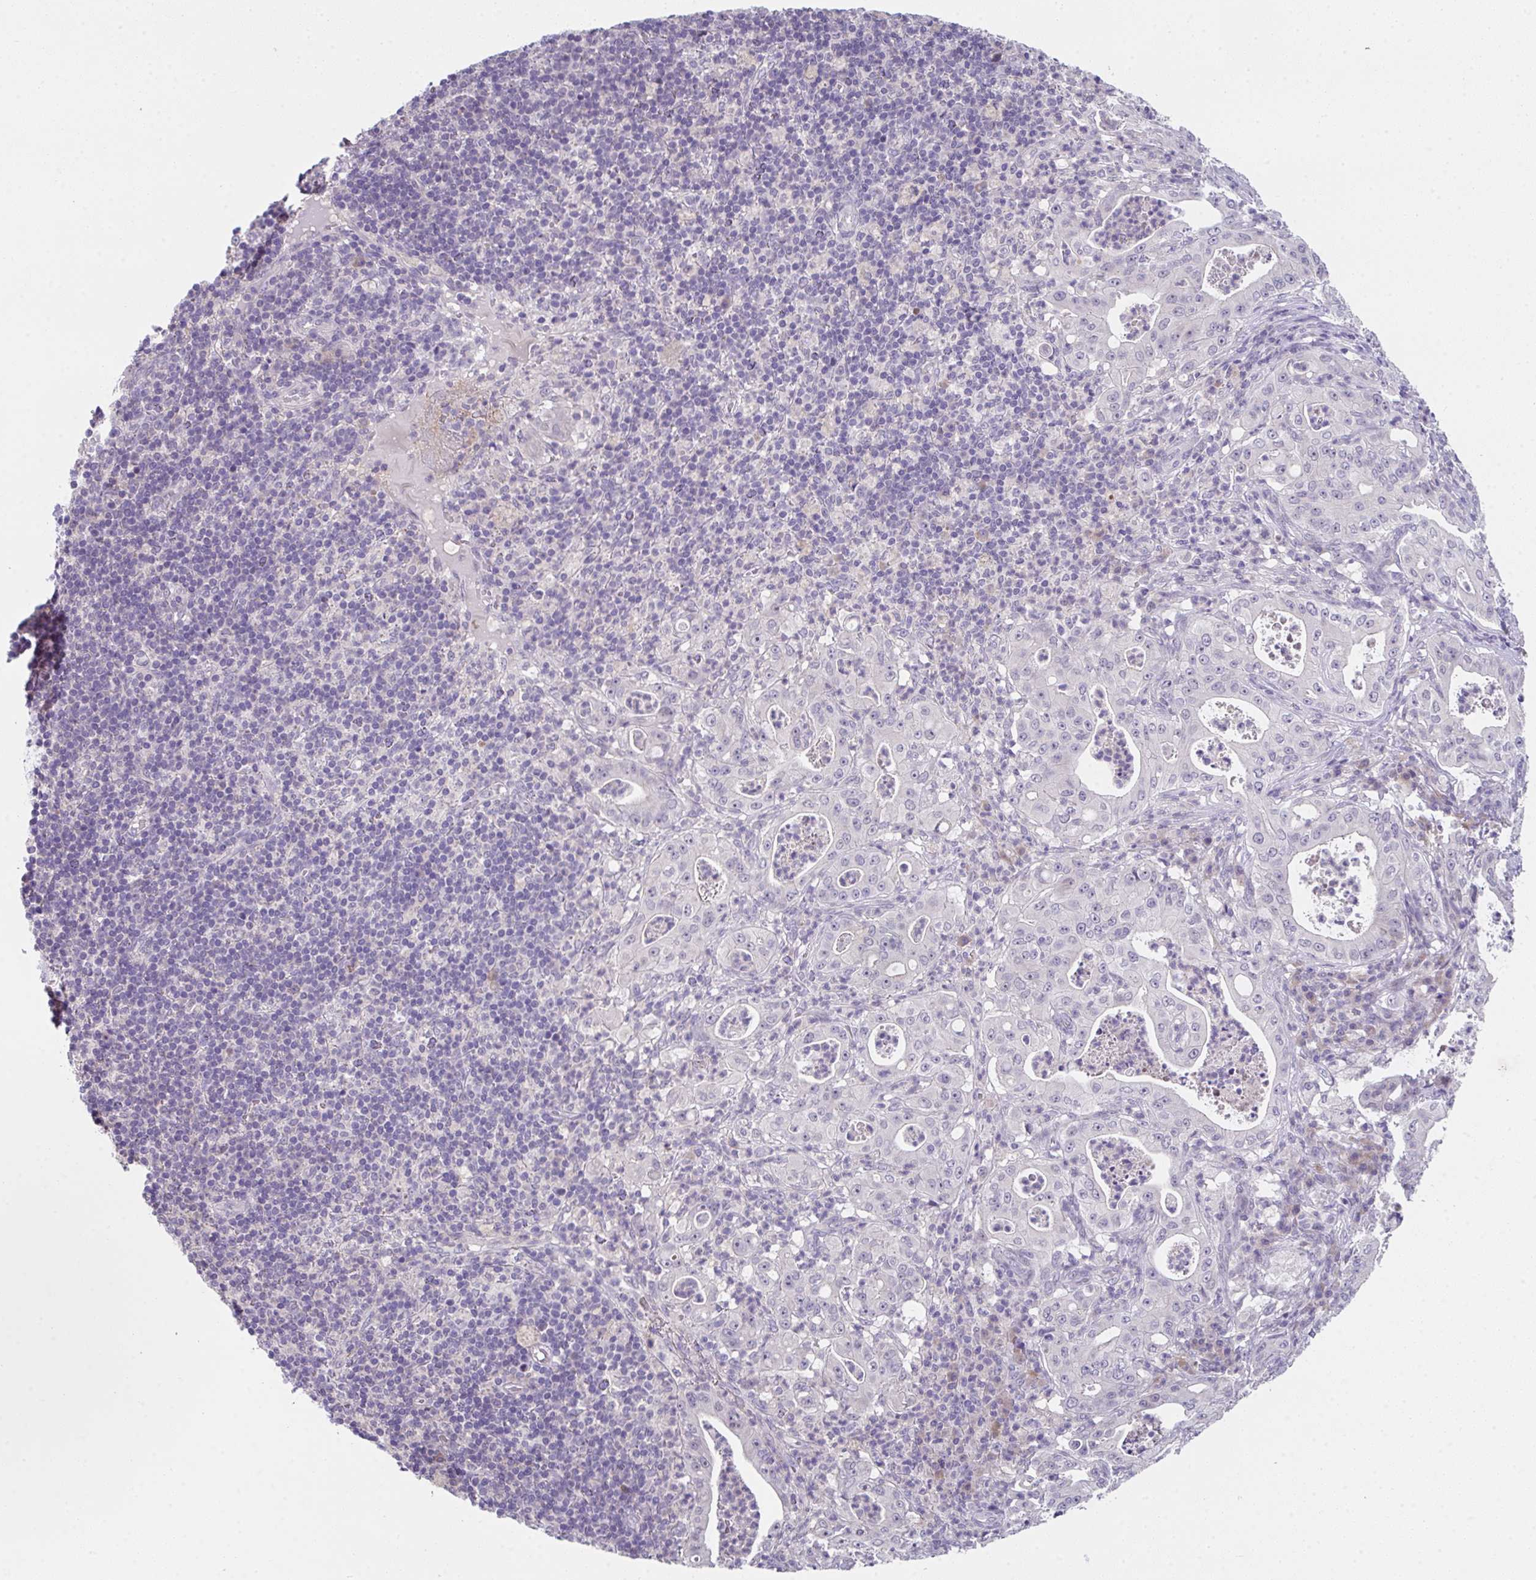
{"staining": {"intensity": "negative", "quantity": "none", "location": "none"}, "tissue": "pancreatic cancer", "cell_type": "Tumor cells", "image_type": "cancer", "snomed": [{"axis": "morphology", "description": "Adenocarcinoma, NOS"}, {"axis": "topography", "description": "Pancreas"}], "caption": "Photomicrograph shows no significant protein positivity in tumor cells of pancreatic cancer (adenocarcinoma).", "gene": "GLTPD2", "patient": {"sex": "male", "age": 71}}